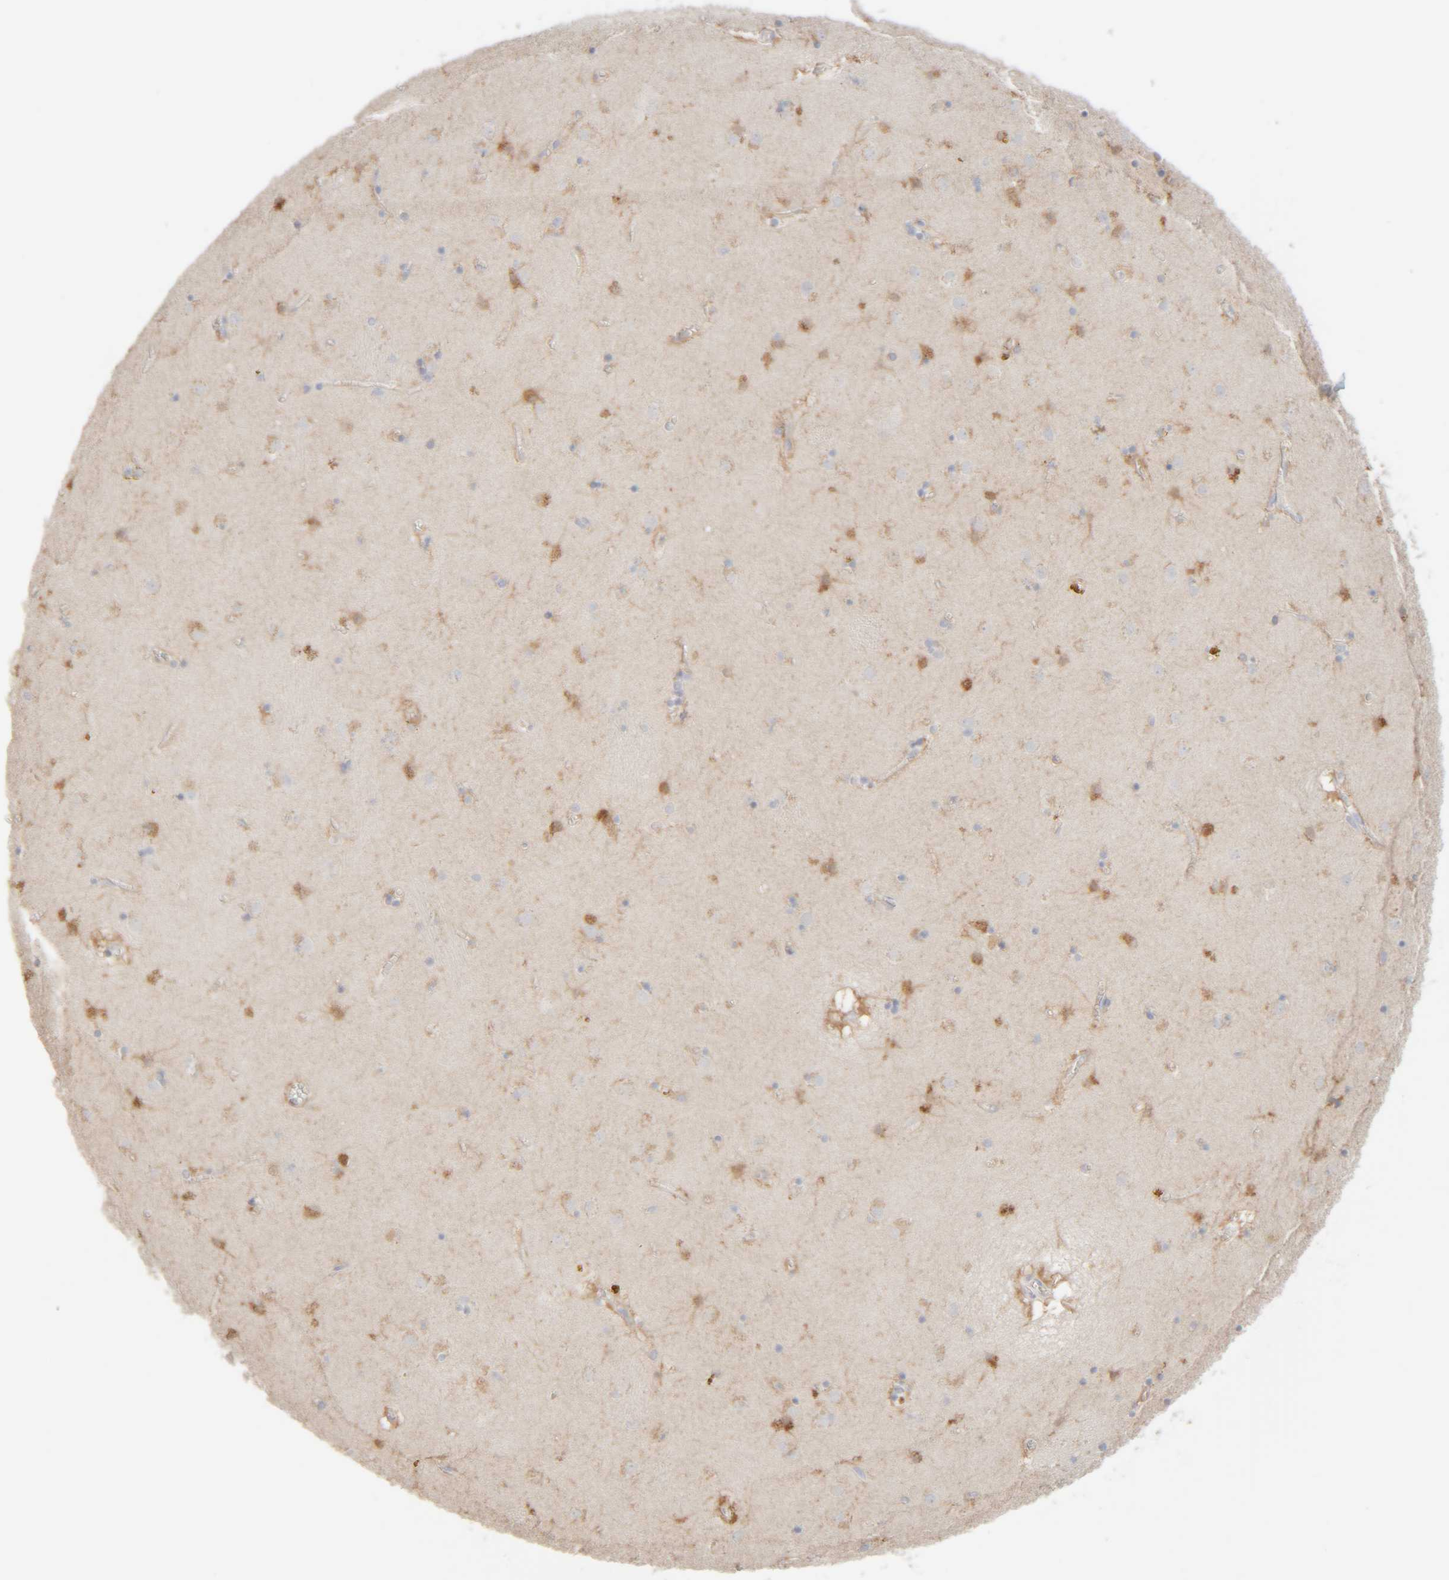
{"staining": {"intensity": "moderate", "quantity": "25%-75%", "location": "cytoplasmic/membranous"}, "tissue": "caudate", "cell_type": "Glial cells", "image_type": "normal", "snomed": [{"axis": "morphology", "description": "Normal tissue, NOS"}, {"axis": "topography", "description": "Lateral ventricle wall"}], "caption": "Immunohistochemical staining of benign caudate demonstrates moderate cytoplasmic/membranous protein staining in about 25%-75% of glial cells.", "gene": "RIDA", "patient": {"sex": "male", "age": 70}}